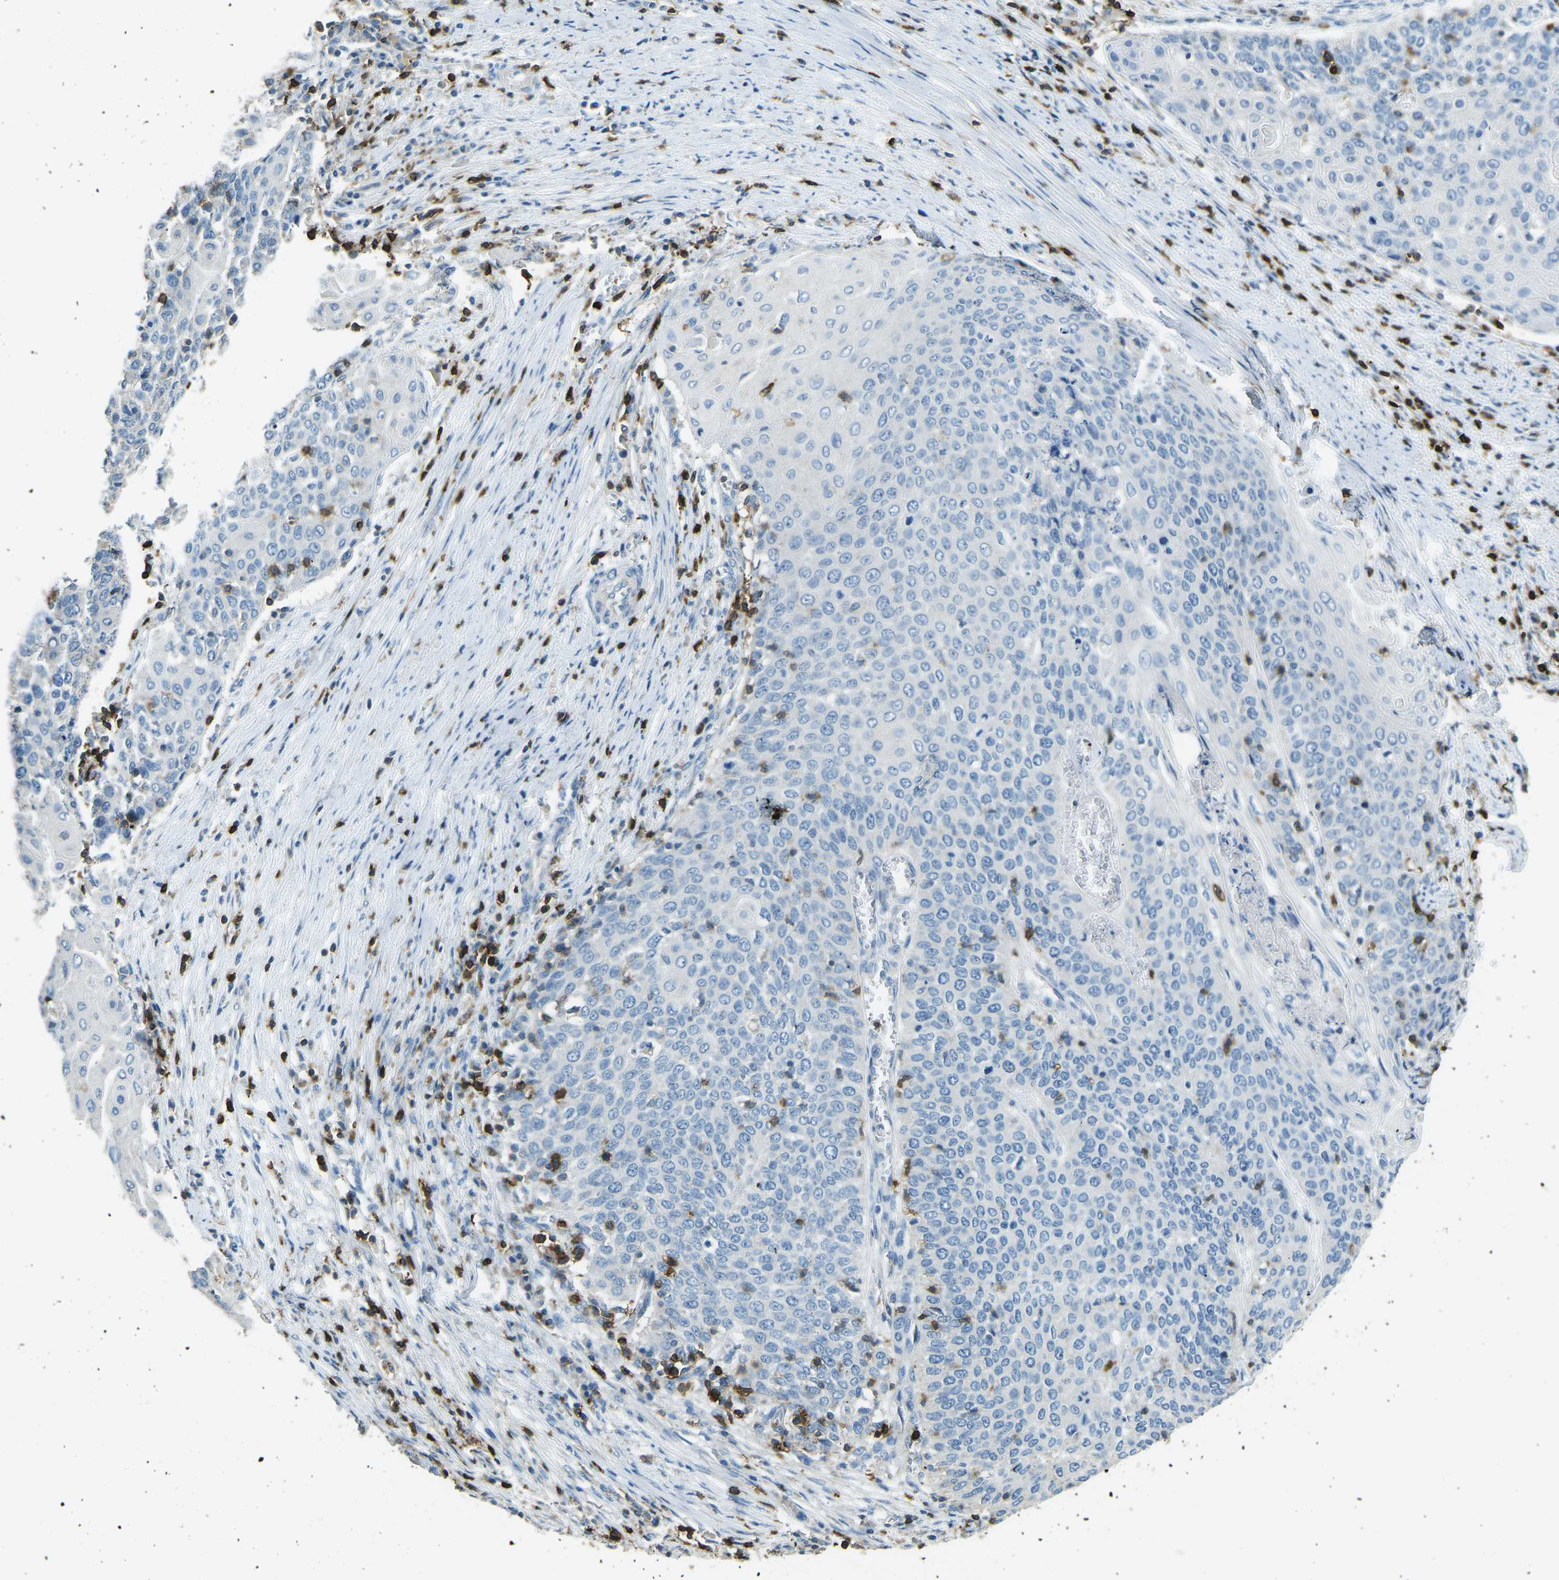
{"staining": {"intensity": "negative", "quantity": "none", "location": "none"}, "tissue": "cervical cancer", "cell_type": "Tumor cells", "image_type": "cancer", "snomed": [{"axis": "morphology", "description": "Squamous cell carcinoma, NOS"}, {"axis": "topography", "description": "Cervix"}], "caption": "IHC image of neoplastic tissue: cervical cancer (squamous cell carcinoma) stained with DAB reveals no significant protein staining in tumor cells.", "gene": "CD6", "patient": {"sex": "female", "age": 39}}